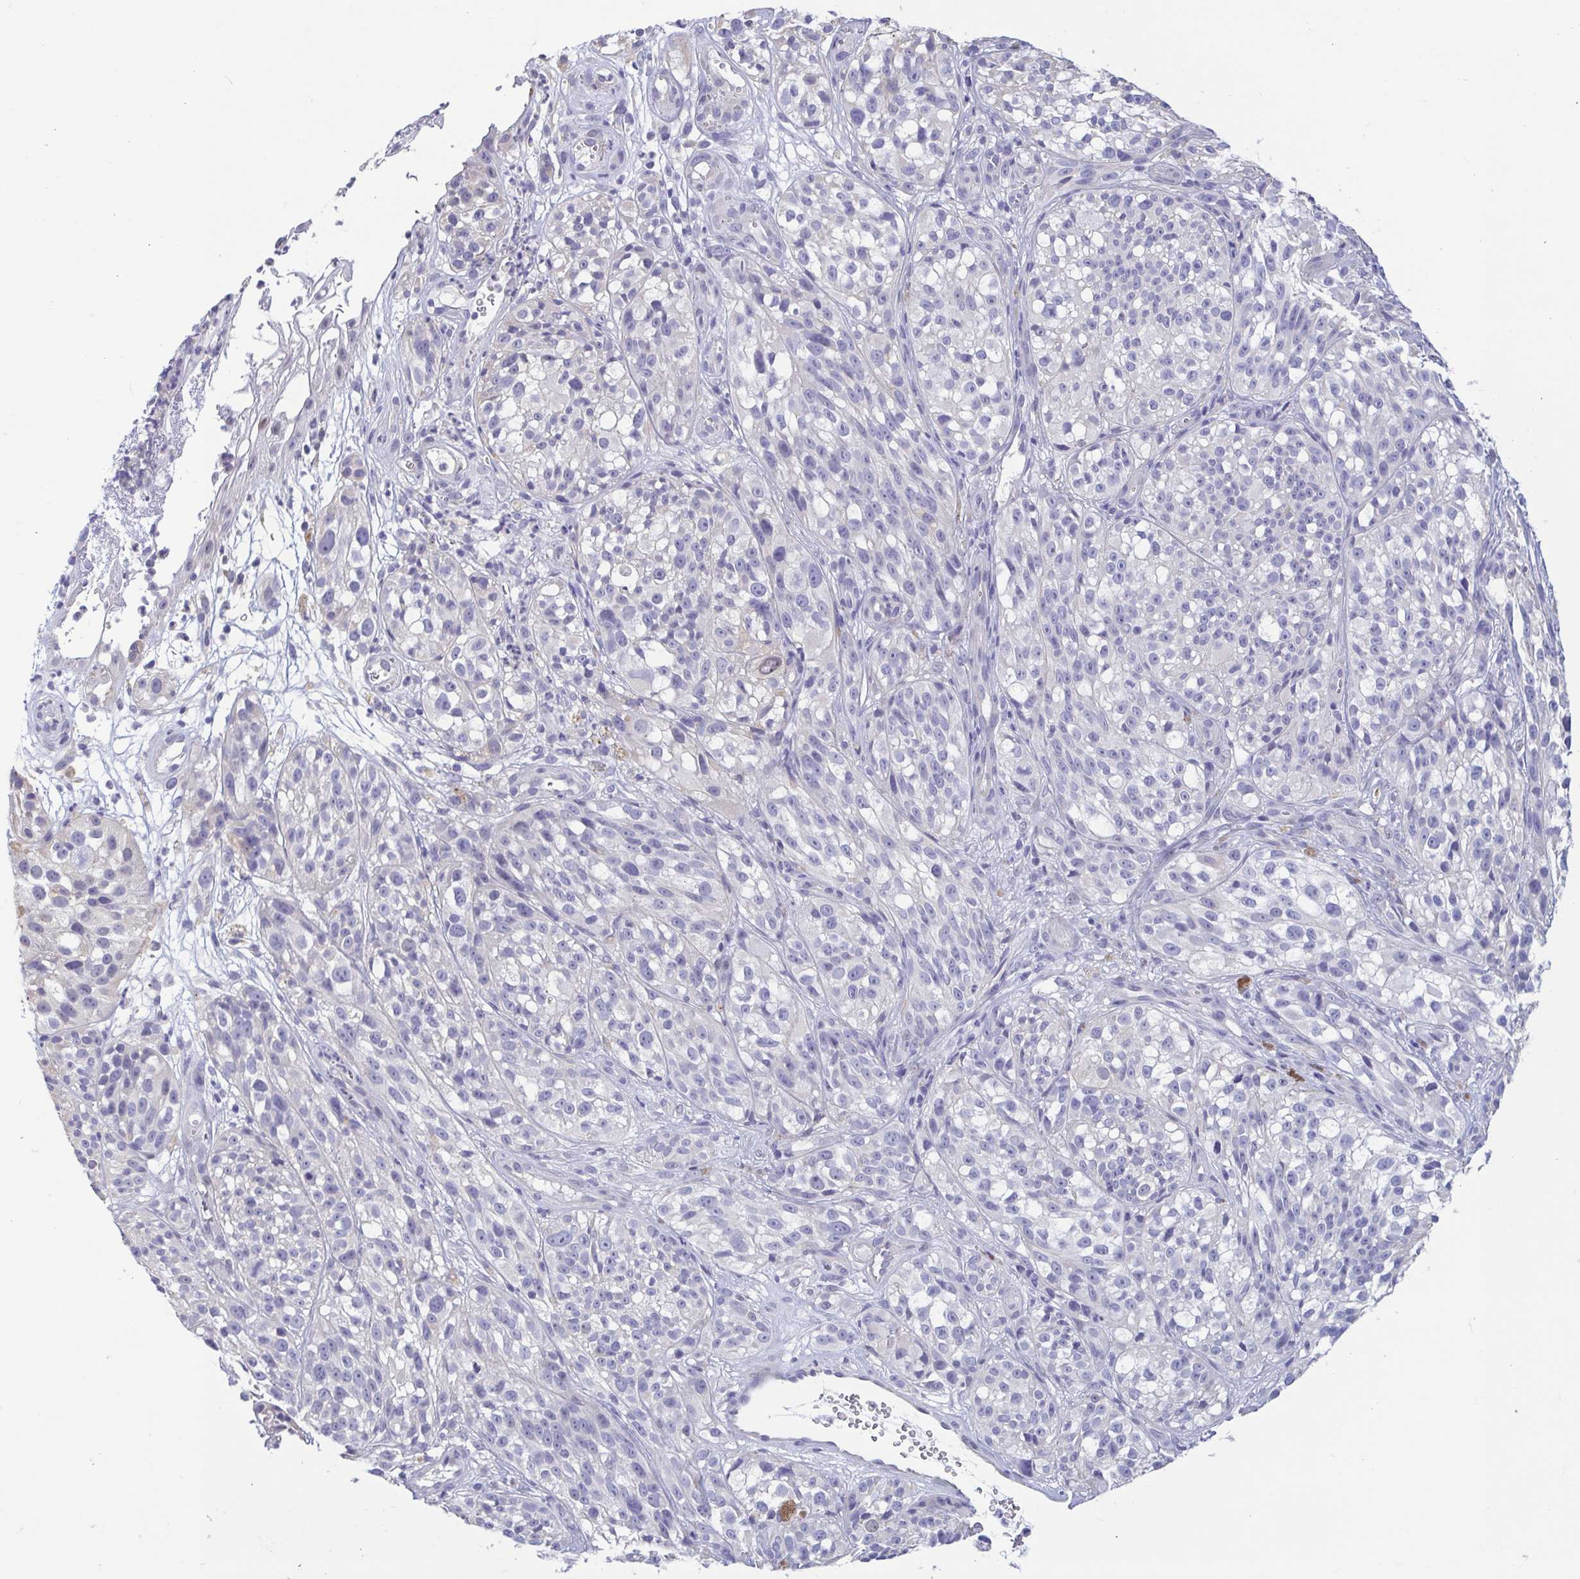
{"staining": {"intensity": "negative", "quantity": "none", "location": "none"}, "tissue": "melanoma", "cell_type": "Tumor cells", "image_type": "cancer", "snomed": [{"axis": "morphology", "description": "Malignant melanoma, NOS"}, {"axis": "topography", "description": "Skin"}], "caption": "Melanoma was stained to show a protein in brown. There is no significant staining in tumor cells.", "gene": "MORC4", "patient": {"sex": "female", "age": 85}}